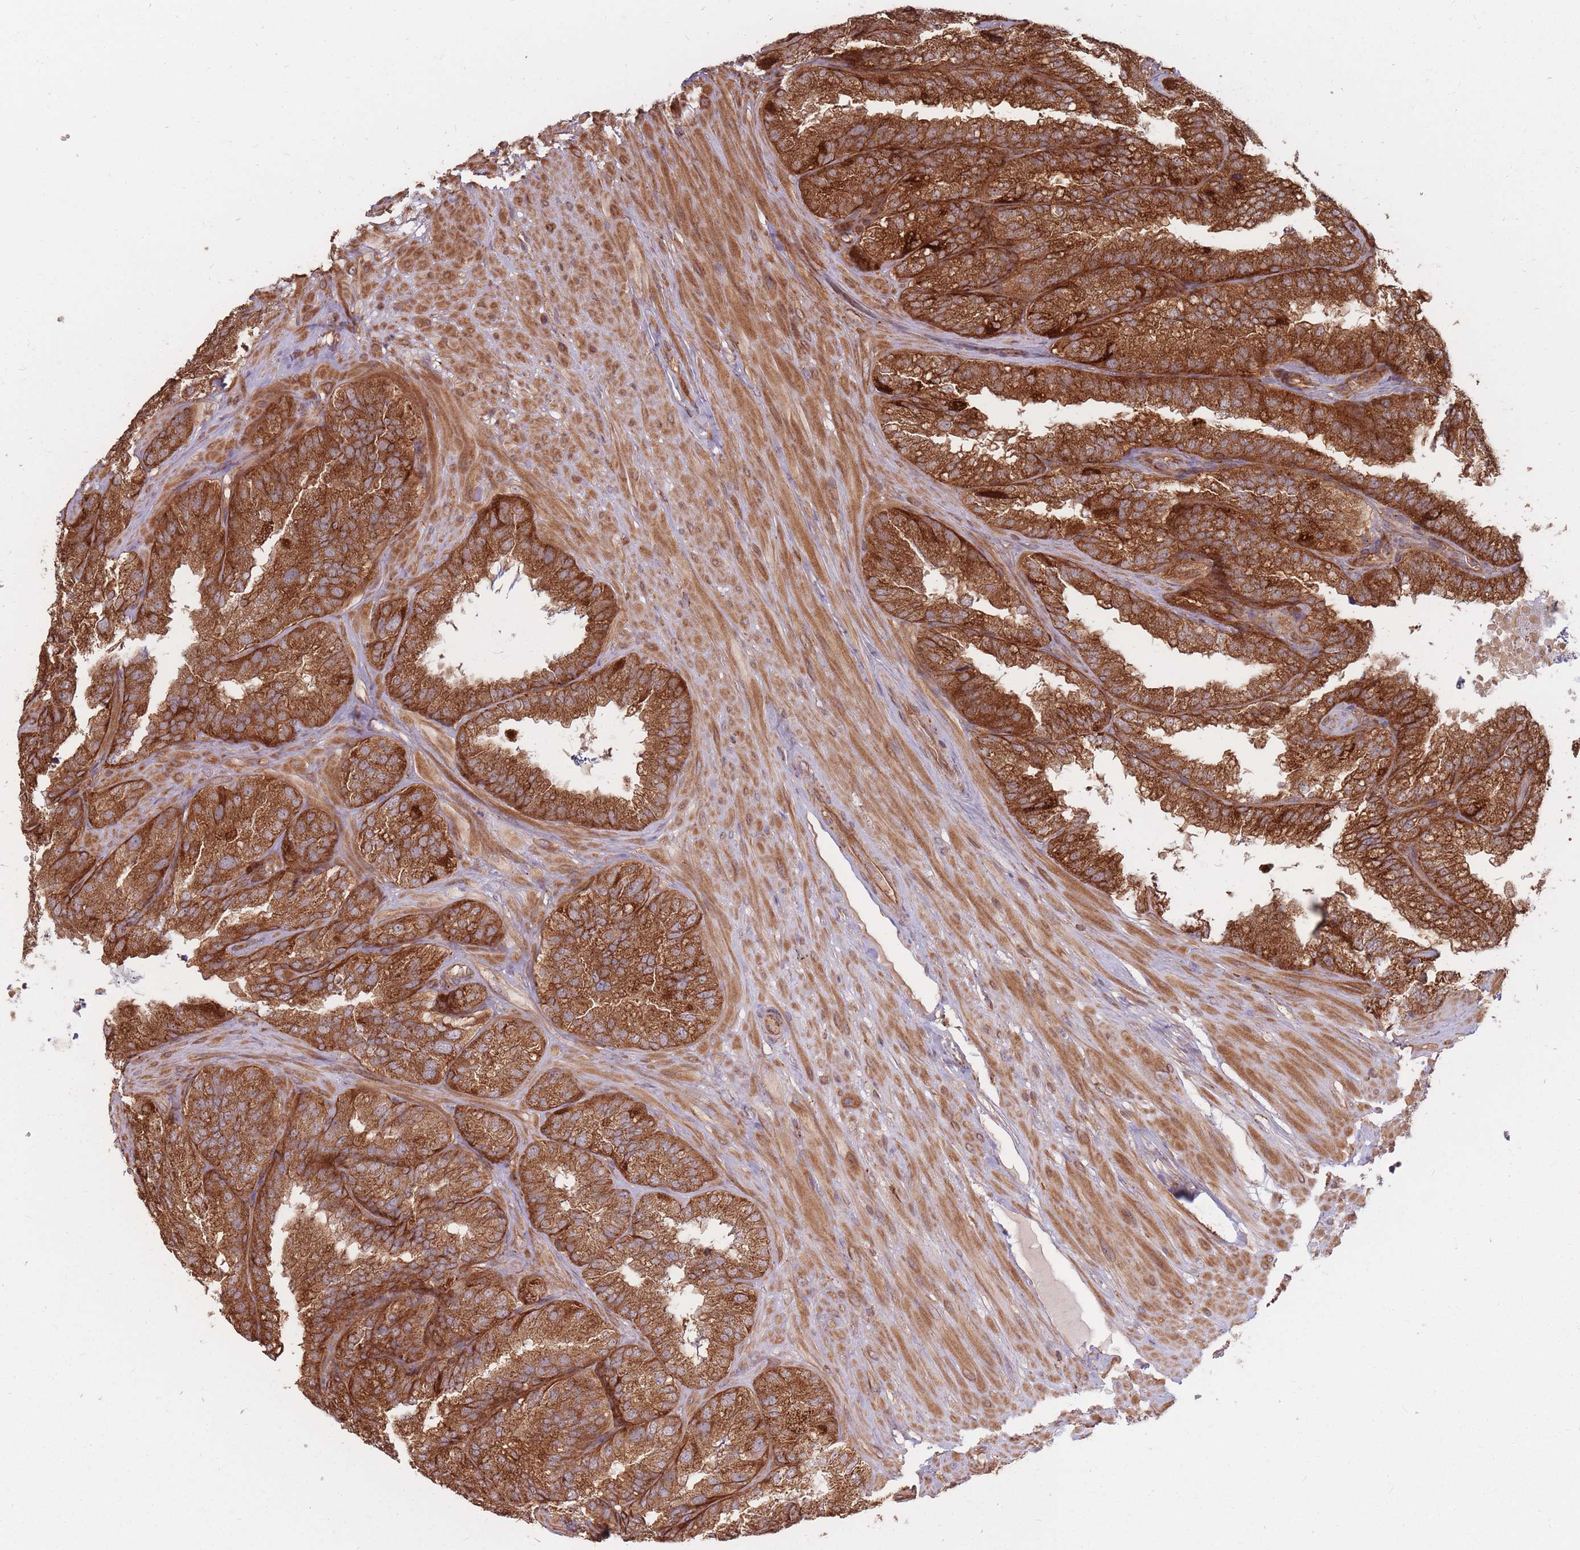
{"staining": {"intensity": "strong", "quantity": ">75%", "location": "cytoplasmic/membranous"}, "tissue": "seminal vesicle", "cell_type": "Glandular cells", "image_type": "normal", "snomed": [{"axis": "morphology", "description": "Normal tissue, NOS"}, {"axis": "topography", "description": "Seminal veicle"}], "caption": "Brown immunohistochemical staining in benign human seminal vesicle exhibits strong cytoplasmic/membranous positivity in about >75% of glandular cells.", "gene": "RASSF2", "patient": {"sex": "male", "age": 58}}